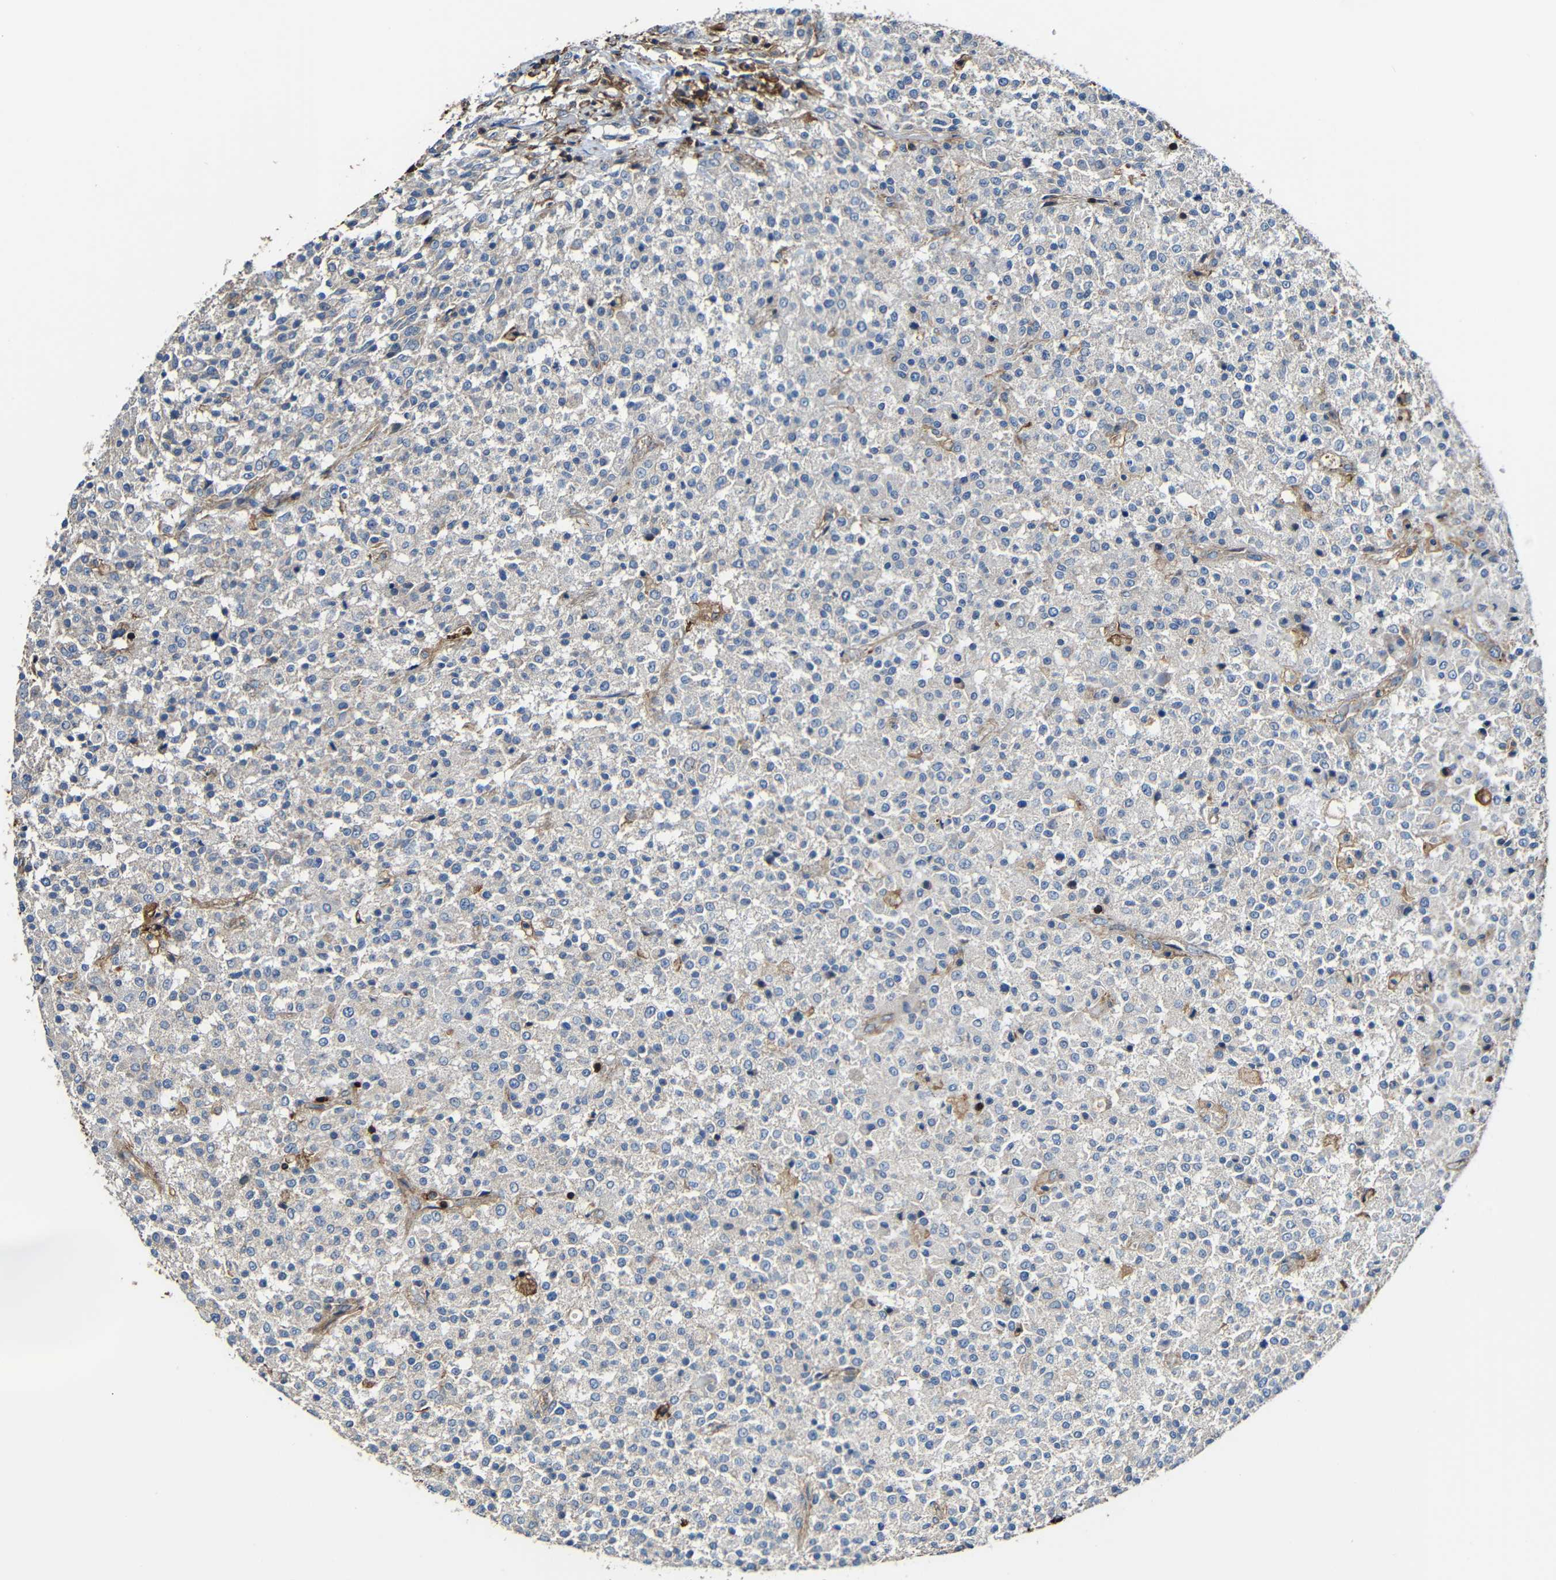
{"staining": {"intensity": "negative", "quantity": "none", "location": "none"}, "tissue": "testis cancer", "cell_type": "Tumor cells", "image_type": "cancer", "snomed": [{"axis": "morphology", "description": "Seminoma, NOS"}, {"axis": "topography", "description": "Testis"}], "caption": "Immunohistochemistry (IHC) photomicrograph of neoplastic tissue: human seminoma (testis) stained with DAB (3,3'-diaminobenzidine) displays no significant protein staining in tumor cells.", "gene": "RHOT2", "patient": {"sex": "male", "age": 59}}